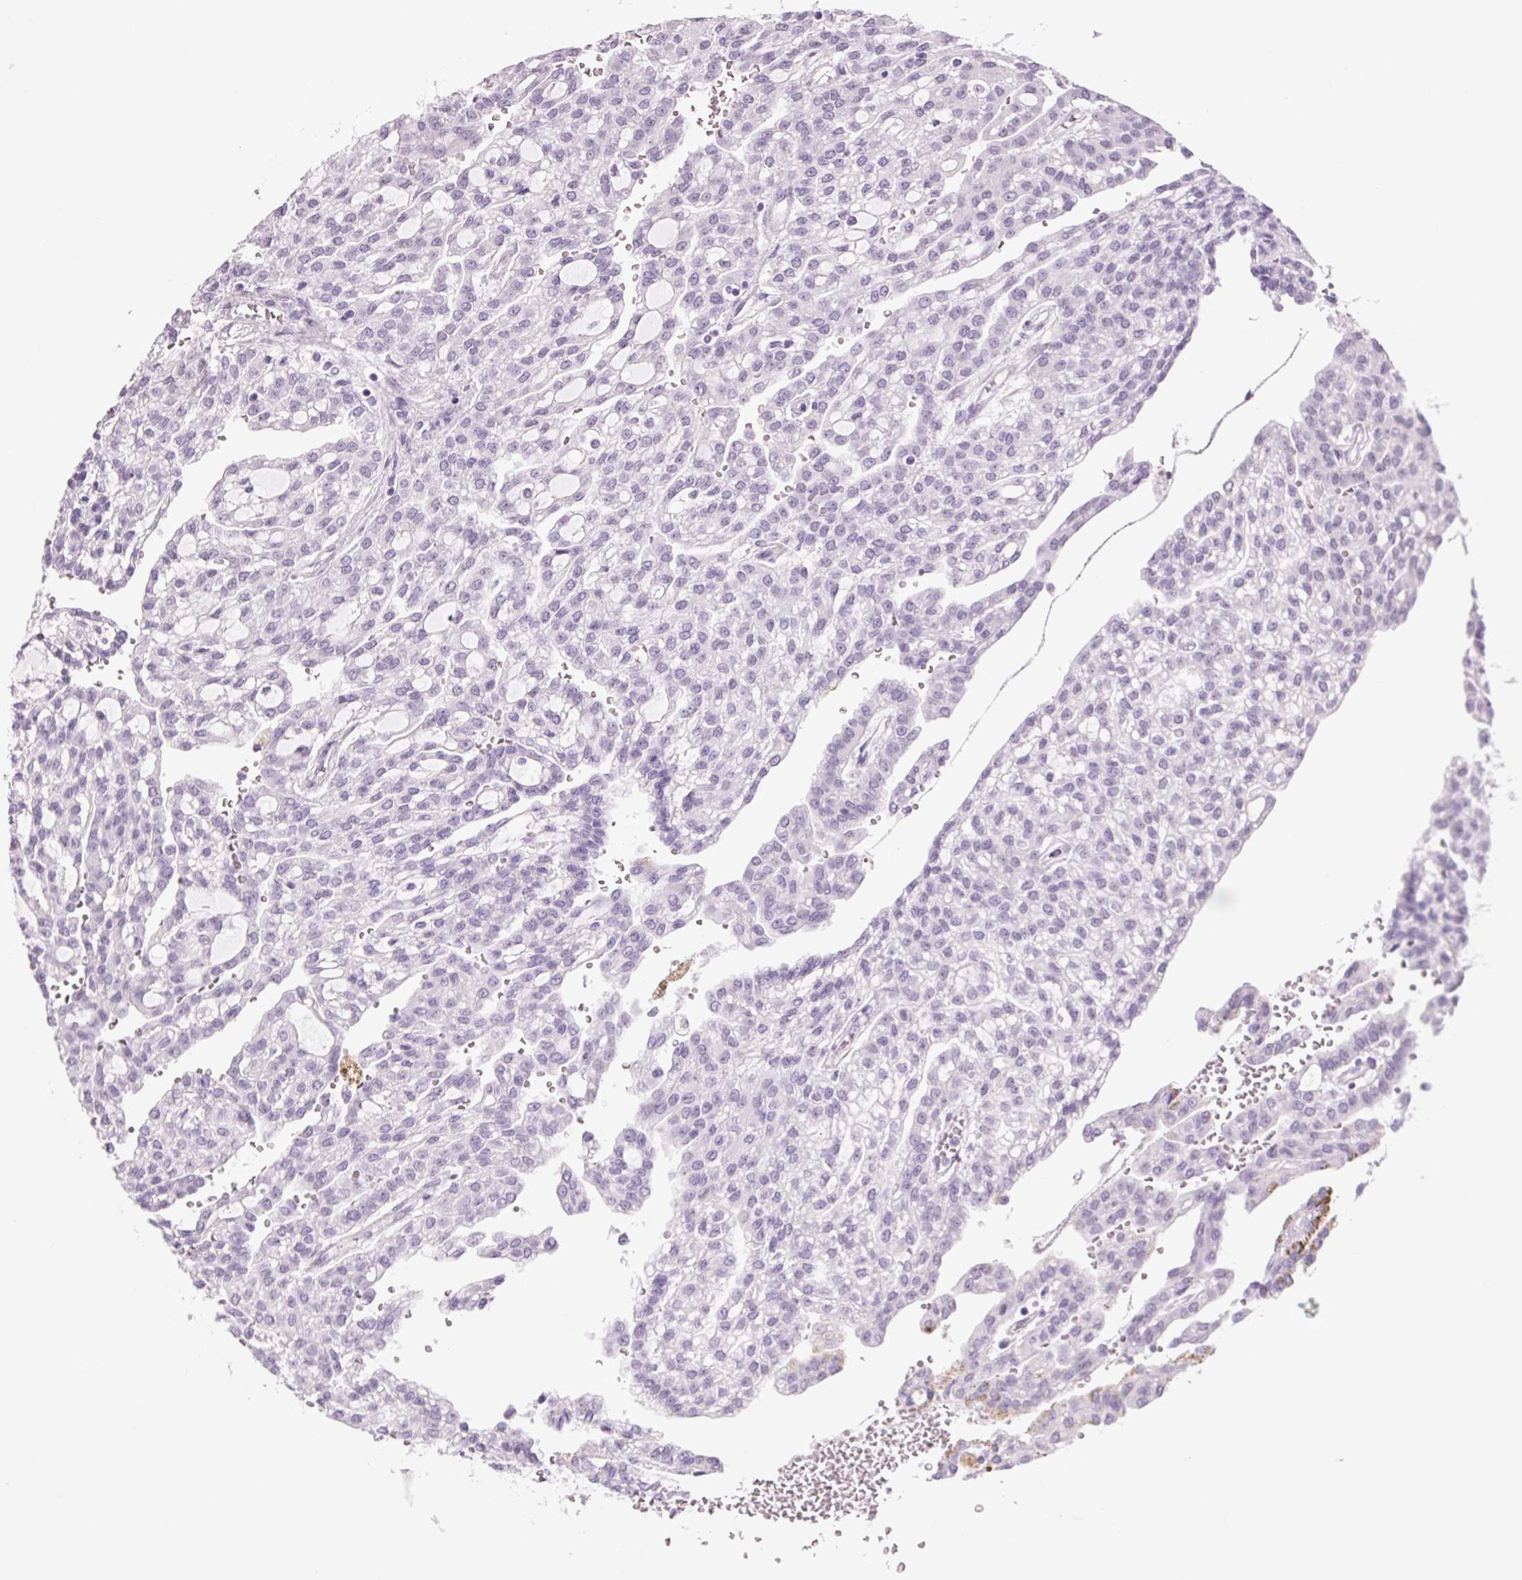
{"staining": {"intensity": "negative", "quantity": "none", "location": "none"}, "tissue": "renal cancer", "cell_type": "Tumor cells", "image_type": "cancer", "snomed": [{"axis": "morphology", "description": "Adenocarcinoma, NOS"}, {"axis": "topography", "description": "Kidney"}], "caption": "Photomicrograph shows no protein staining in tumor cells of renal cancer (adenocarcinoma) tissue. The staining is performed using DAB brown chromogen with nuclei counter-stained in using hematoxylin.", "gene": "PPP1R1A", "patient": {"sex": "male", "age": 63}}